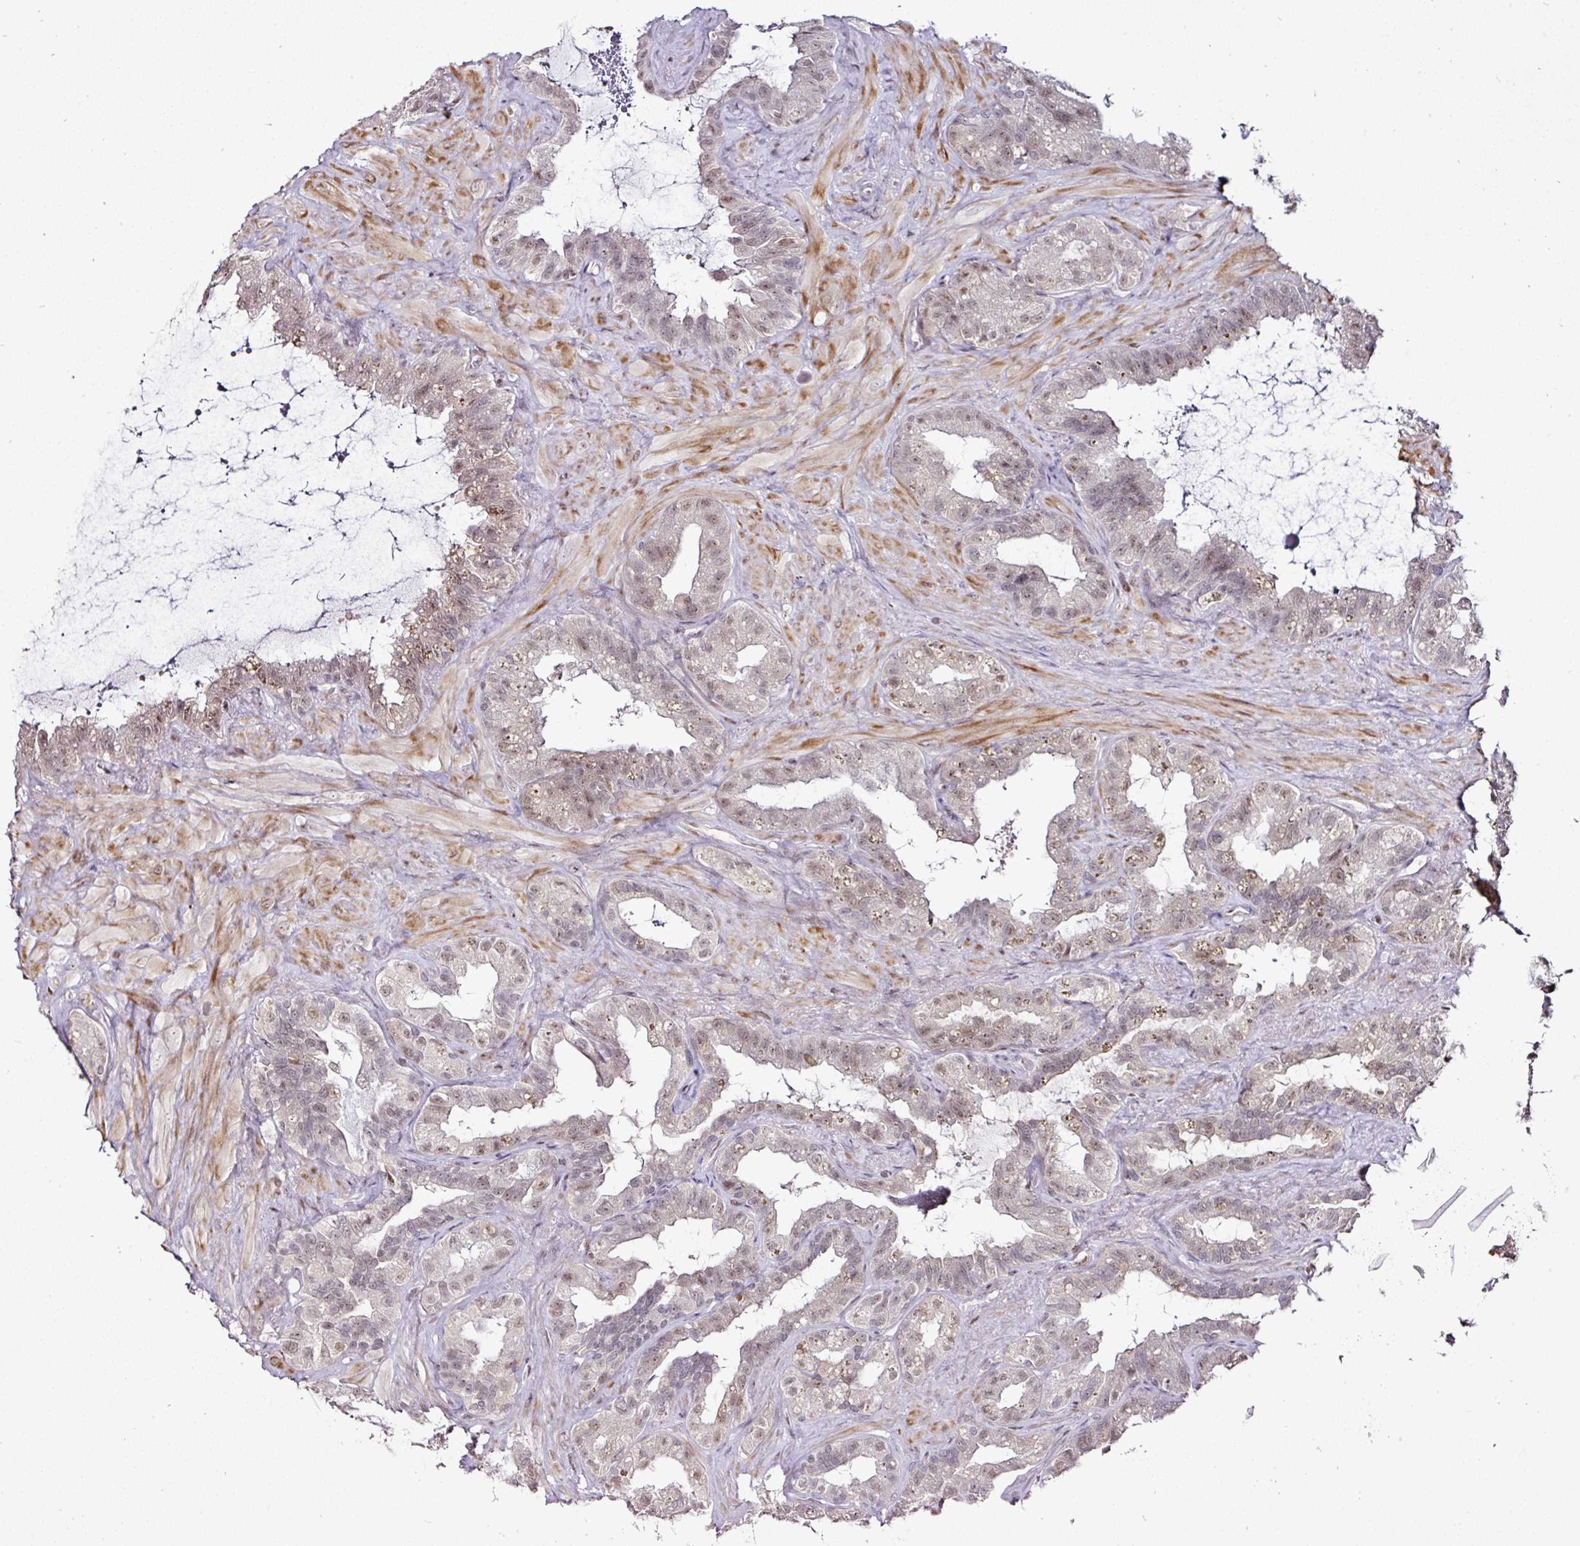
{"staining": {"intensity": "weak", "quantity": "25%-75%", "location": "nuclear"}, "tissue": "seminal vesicle", "cell_type": "Glandular cells", "image_type": "normal", "snomed": [{"axis": "morphology", "description": "Normal tissue, NOS"}, {"axis": "topography", "description": "Seminal veicle"}, {"axis": "topography", "description": "Peripheral nerve tissue"}], "caption": "High-power microscopy captured an immunohistochemistry (IHC) micrograph of benign seminal vesicle, revealing weak nuclear expression in approximately 25%-75% of glandular cells. The staining was performed using DAB (3,3'-diaminobenzidine), with brown indicating positive protein expression. Nuclei are stained blue with hematoxylin.", "gene": "KLF16", "patient": {"sex": "male", "age": 76}}